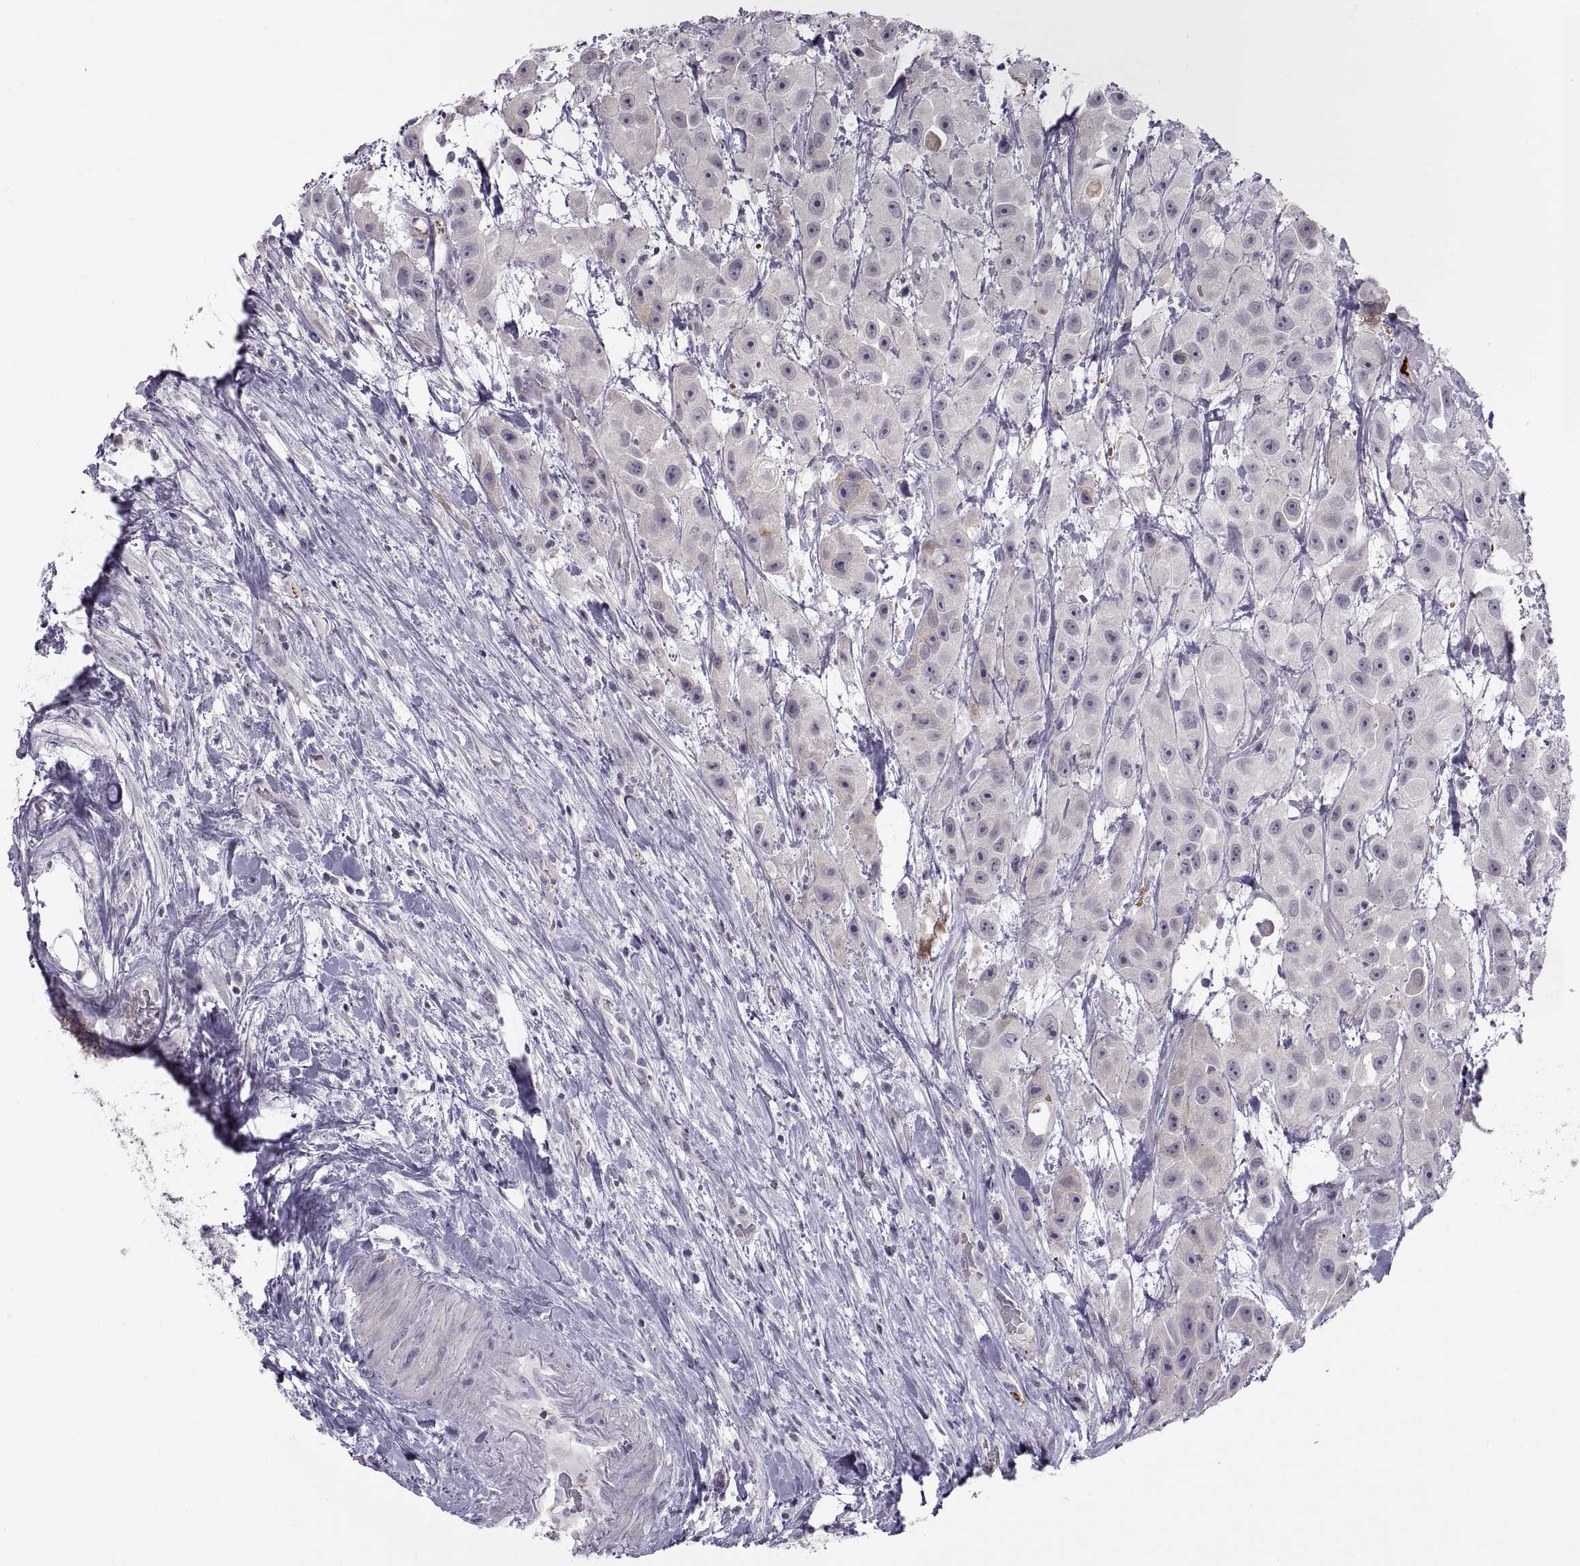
{"staining": {"intensity": "negative", "quantity": "none", "location": "none"}, "tissue": "urothelial cancer", "cell_type": "Tumor cells", "image_type": "cancer", "snomed": [{"axis": "morphology", "description": "Urothelial carcinoma, High grade"}, {"axis": "topography", "description": "Urinary bladder"}], "caption": "Immunohistochemical staining of urothelial cancer reveals no significant expression in tumor cells. Brightfield microscopy of immunohistochemistry stained with DAB (3,3'-diaminobenzidine) (brown) and hematoxylin (blue), captured at high magnification.", "gene": "TTC21A", "patient": {"sex": "male", "age": 79}}